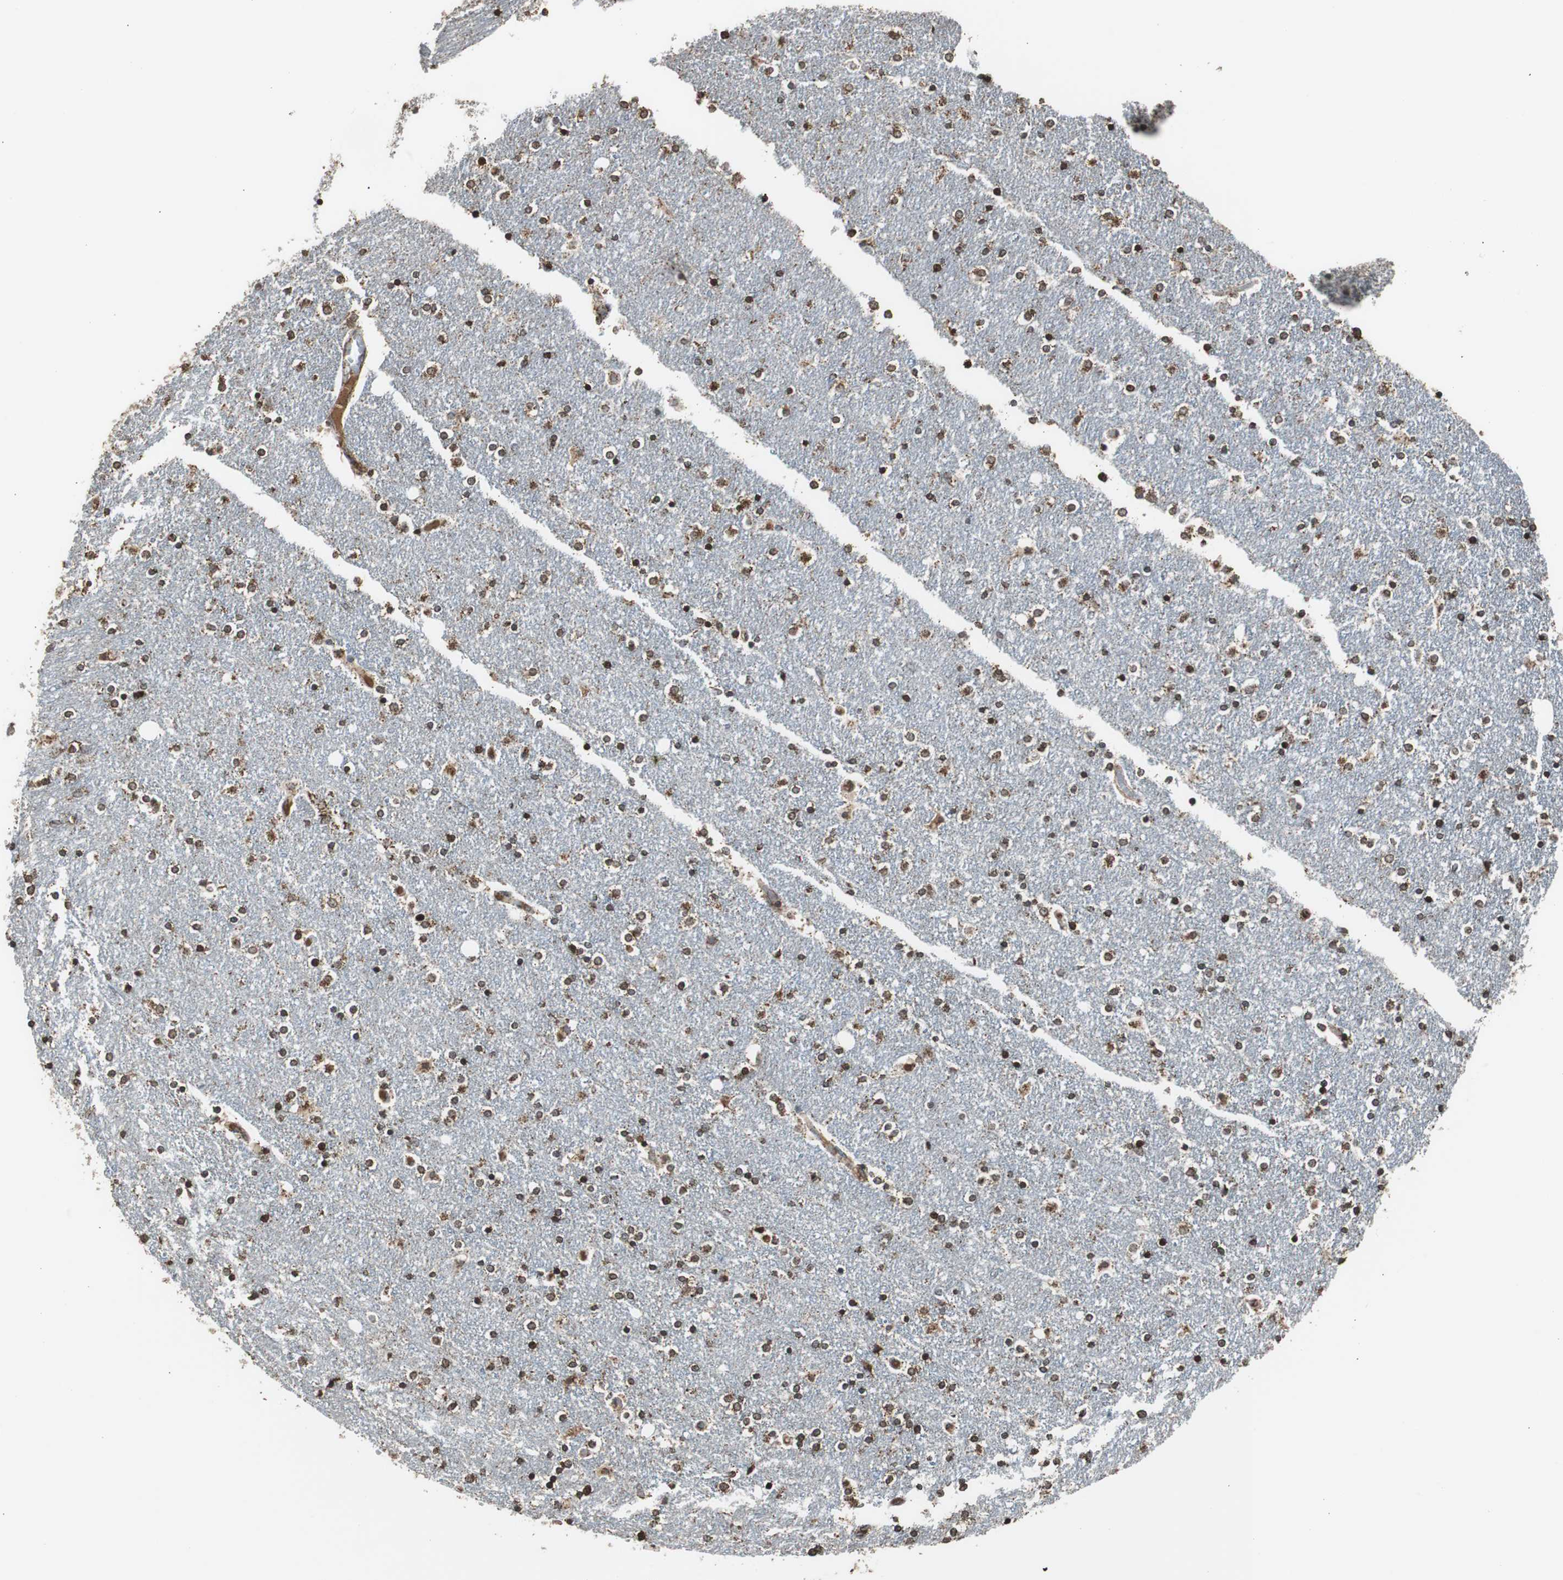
{"staining": {"intensity": "strong", "quantity": ">75%", "location": "cytoplasmic/membranous"}, "tissue": "caudate", "cell_type": "Glial cells", "image_type": "normal", "snomed": [{"axis": "morphology", "description": "Normal tissue, NOS"}, {"axis": "topography", "description": "Lateral ventricle wall"}], "caption": "Immunohistochemical staining of unremarkable human caudate demonstrates strong cytoplasmic/membranous protein positivity in about >75% of glial cells. The protein is stained brown, and the nuclei are stained in blue (DAB IHC with brightfield microscopy, high magnification).", "gene": "HSPA9", "patient": {"sex": "female", "age": 54}}